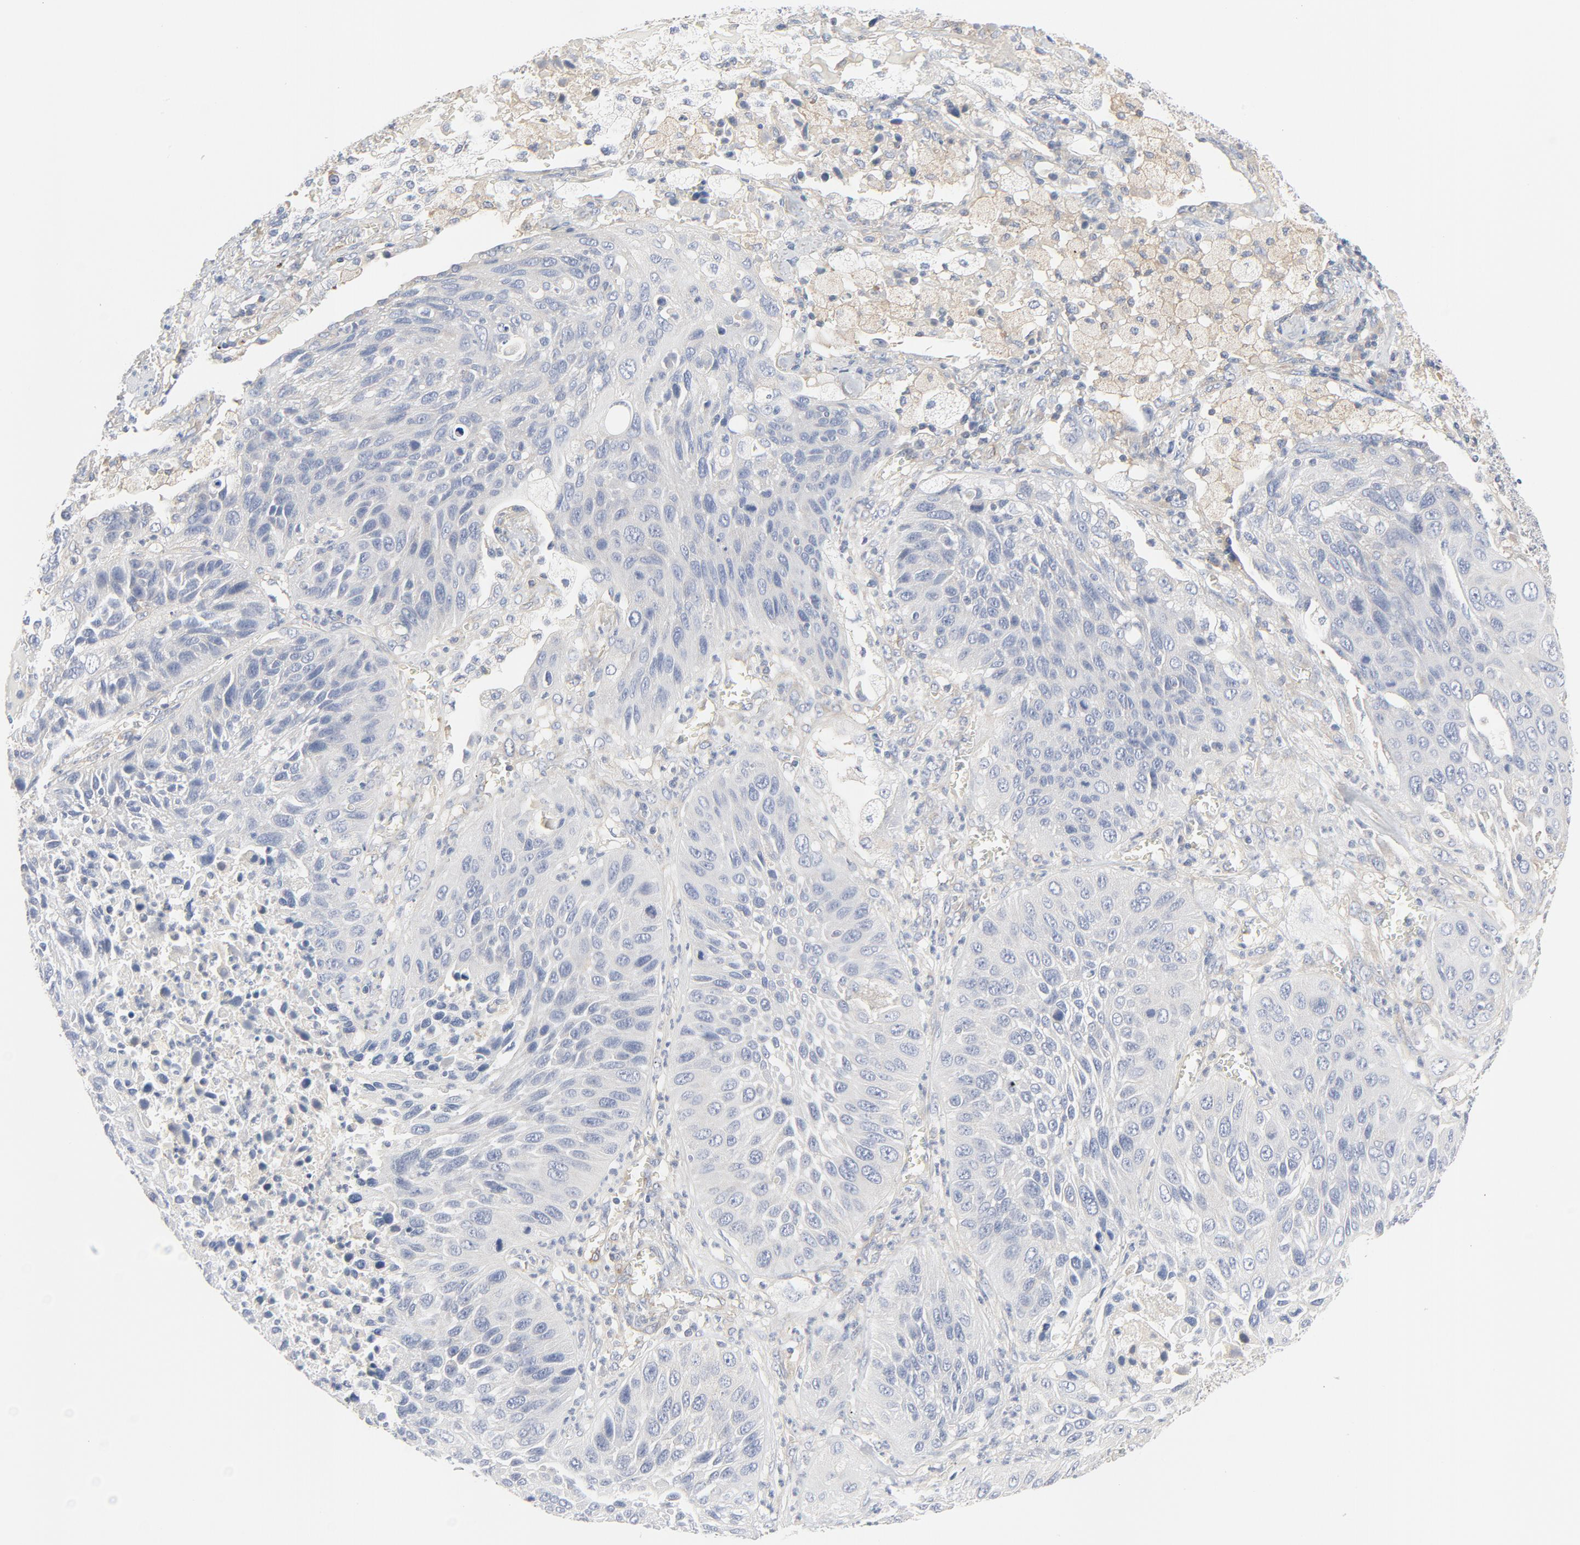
{"staining": {"intensity": "negative", "quantity": "none", "location": "none"}, "tissue": "lung cancer", "cell_type": "Tumor cells", "image_type": "cancer", "snomed": [{"axis": "morphology", "description": "Squamous cell carcinoma, NOS"}, {"axis": "topography", "description": "Lung"}], "caption": "Immunohistochemistry (IHC) image of neoplastic tissue: lung squamous cell carcinoma stained with DAB displays no significant protein expression in tumor cells. (DAB (3,3'-diaminobenzidine) IHC visualized using brightfield microscopy, high magnification).", "gene": "RABEP1", "patient": {"sex": "female", "age": 76}}